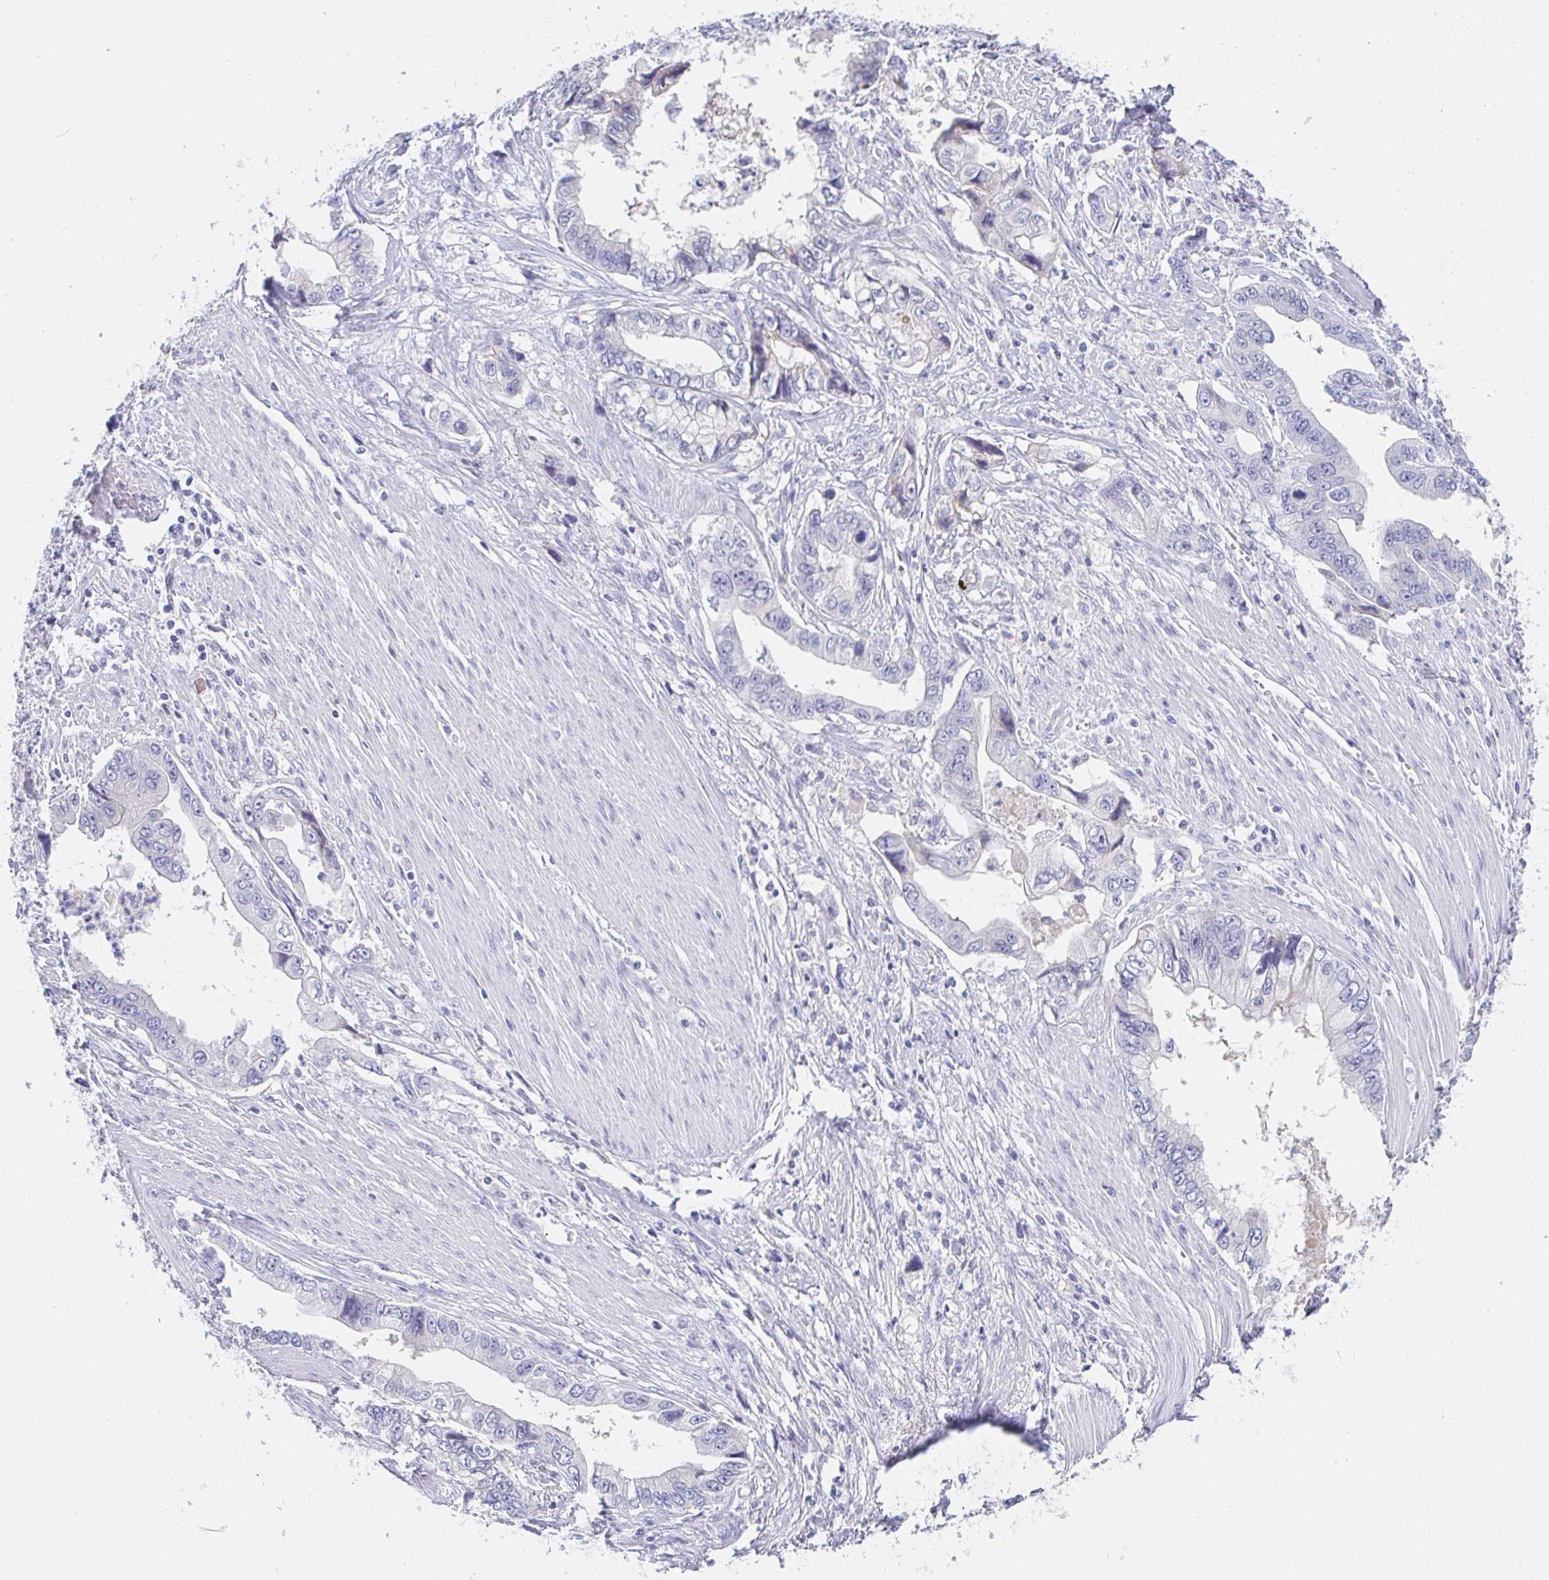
{"staining": {"intensity": "negative", "quantity": "none", "location": "none"}, "tissue": "stomach cancer", "cell_type": "Tumor cells", "image_type": "cancer", "snomed": [{"axis": "morphology", "description": "Adenocarcinoma, NOS"}, {"axis": "topography", "description": "Pancreas"}, {"axis": "topography", "description": "Stomach, upper"}], "caption": "IHC histopathology image of adenocarcinoma (stomach) stained for a protein (brown), which demonstrates no staining in tumor cells.", "gene": "PDE6B", "patient": {"sex": "male", "age": 77}}